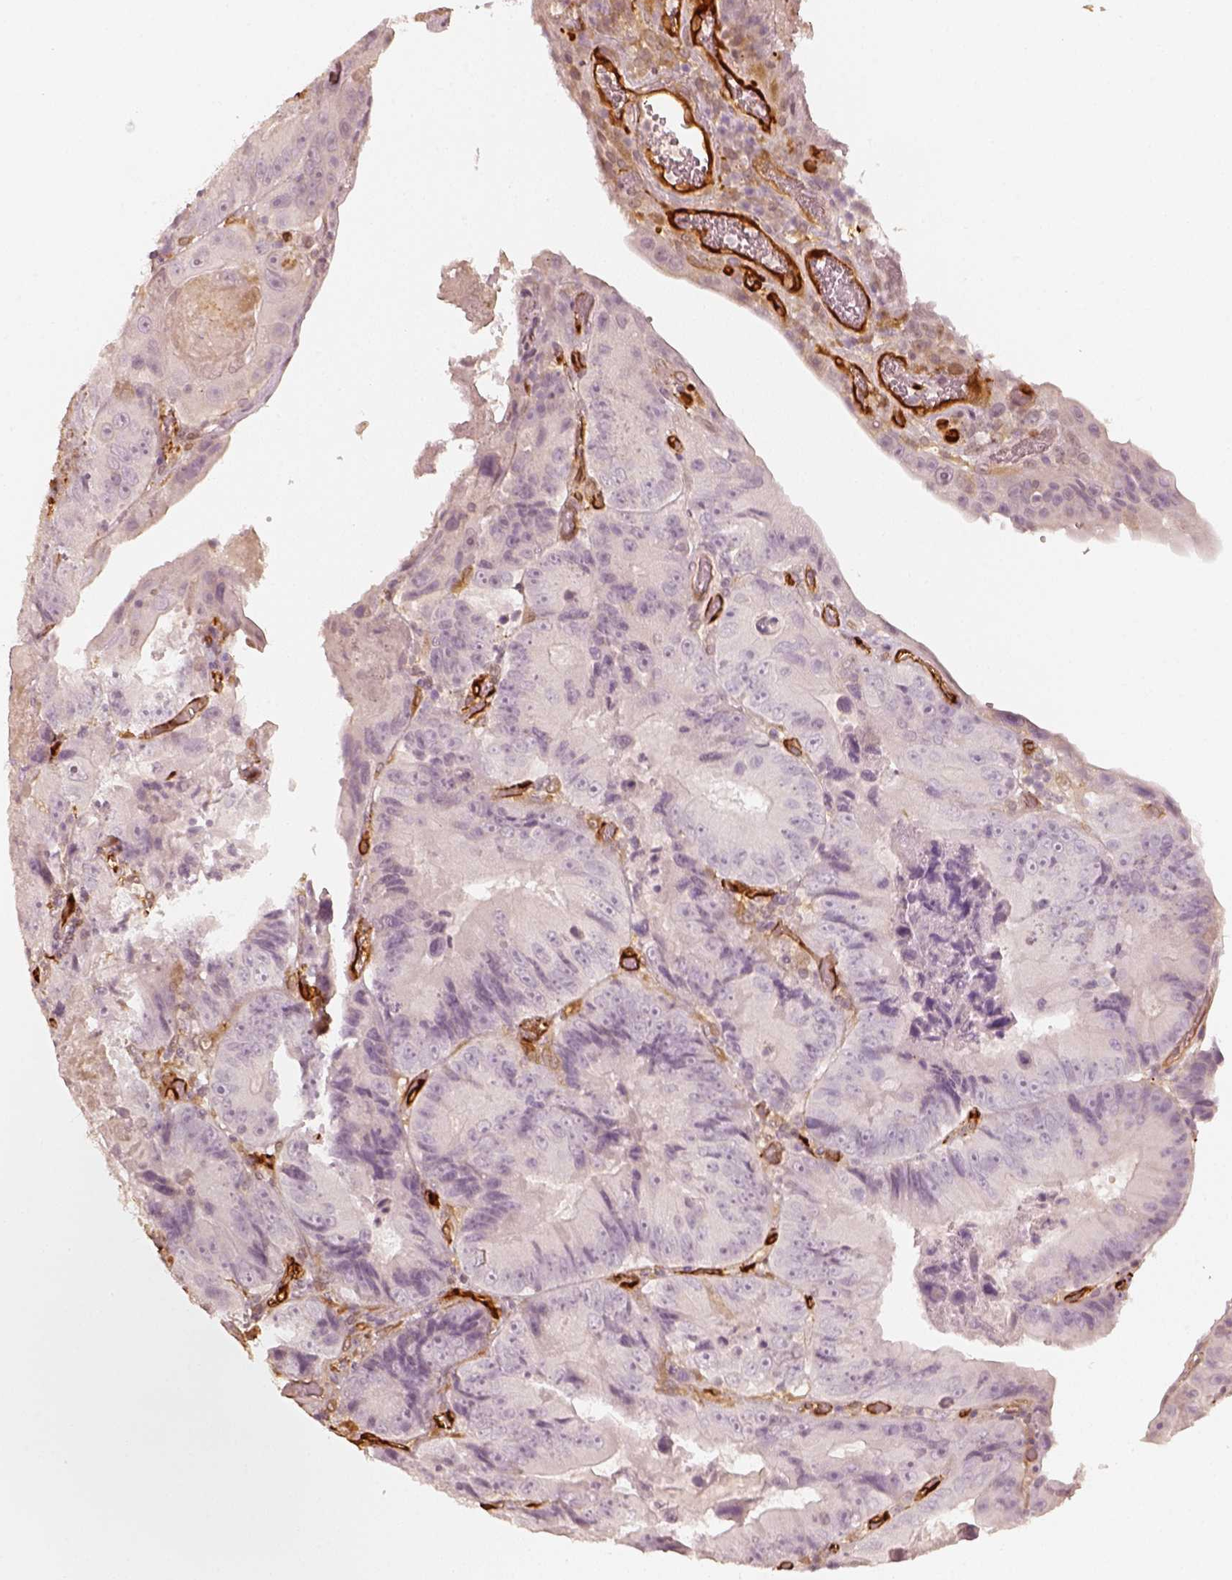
{"staining": {"intensity": "negative", "quantity": "none", "location": "none"}, "tissue": "colorectal cancer", "cell_type": "Tumor cells", "image_type": "cancer", "snomed": [{"axis": "morphology", "description": "Adenocarcinoma, NOS"}, {"axis": "topography", "description": "Colon"}], "caption": "A high-resolution histopathology image shows immunohistochemistry (IHC) staining of adenocarcinoma (colorectal), which shows no significant positivity in tumor cells. (IHC, brightfield microscopy, high magnification).", "gene": "FSCN1", "patient": {"sex": "female", "age": 86}}